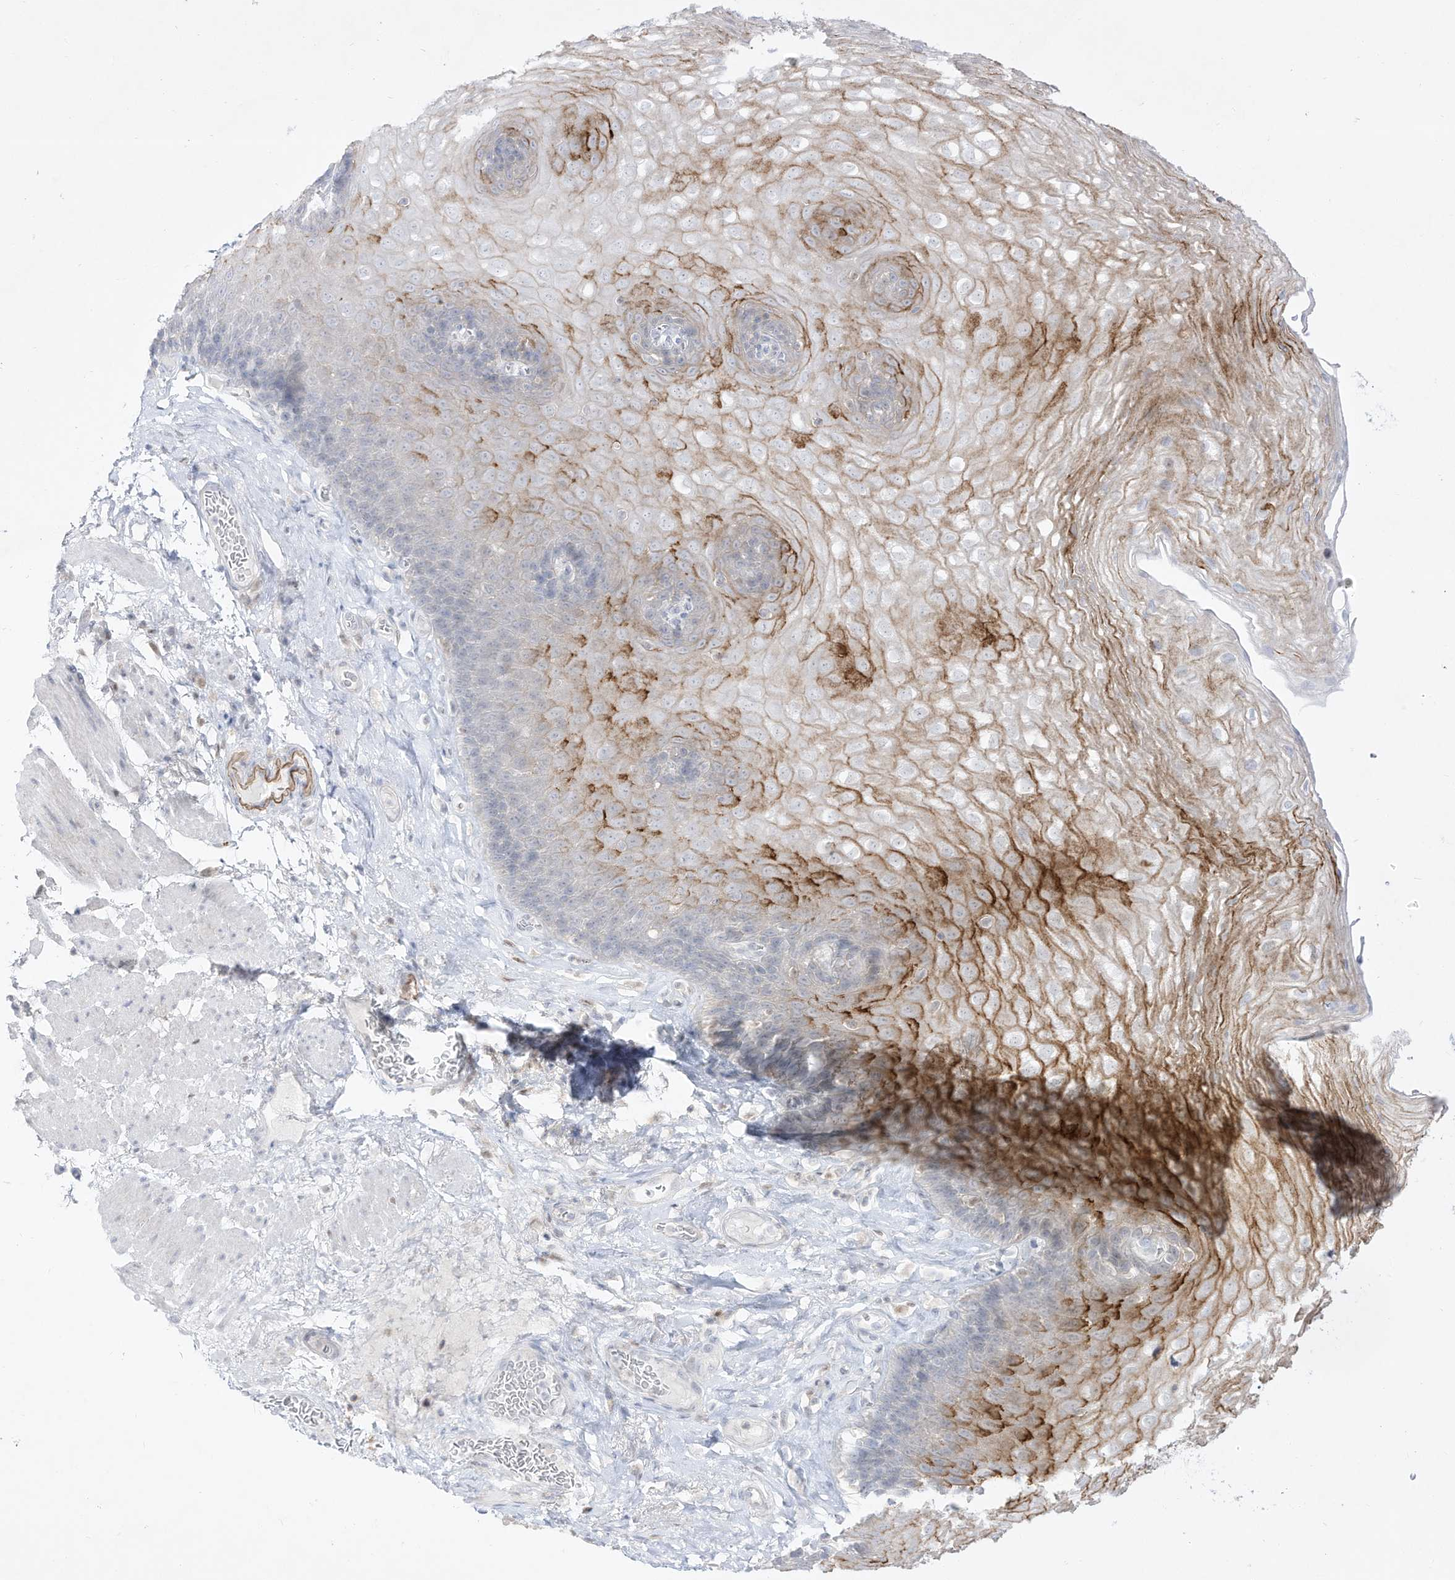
{"staining": {"intensity": "strong", "quantity": "<25%", "location": "cytoplasmic/membranous"}, "tissue": "esophagus", "cell_type": "Squamous epithelial cells", "image_type": "normal", "snomed": [{"axis": "morphology", "description": "Normal tissue, NOS"}, {"axis": "topography", "description": "Esophagus"}], "caption": "Immunohistochemistry micrograph of unremarkable human esophagus stained for a protein (brown), which shows medium levels of strong cytoplasmic/membranous positivity in about <25% of squamous epithelial cells.", "gene": "DMKN", "patient": {"sex": "female", "age": 66}}